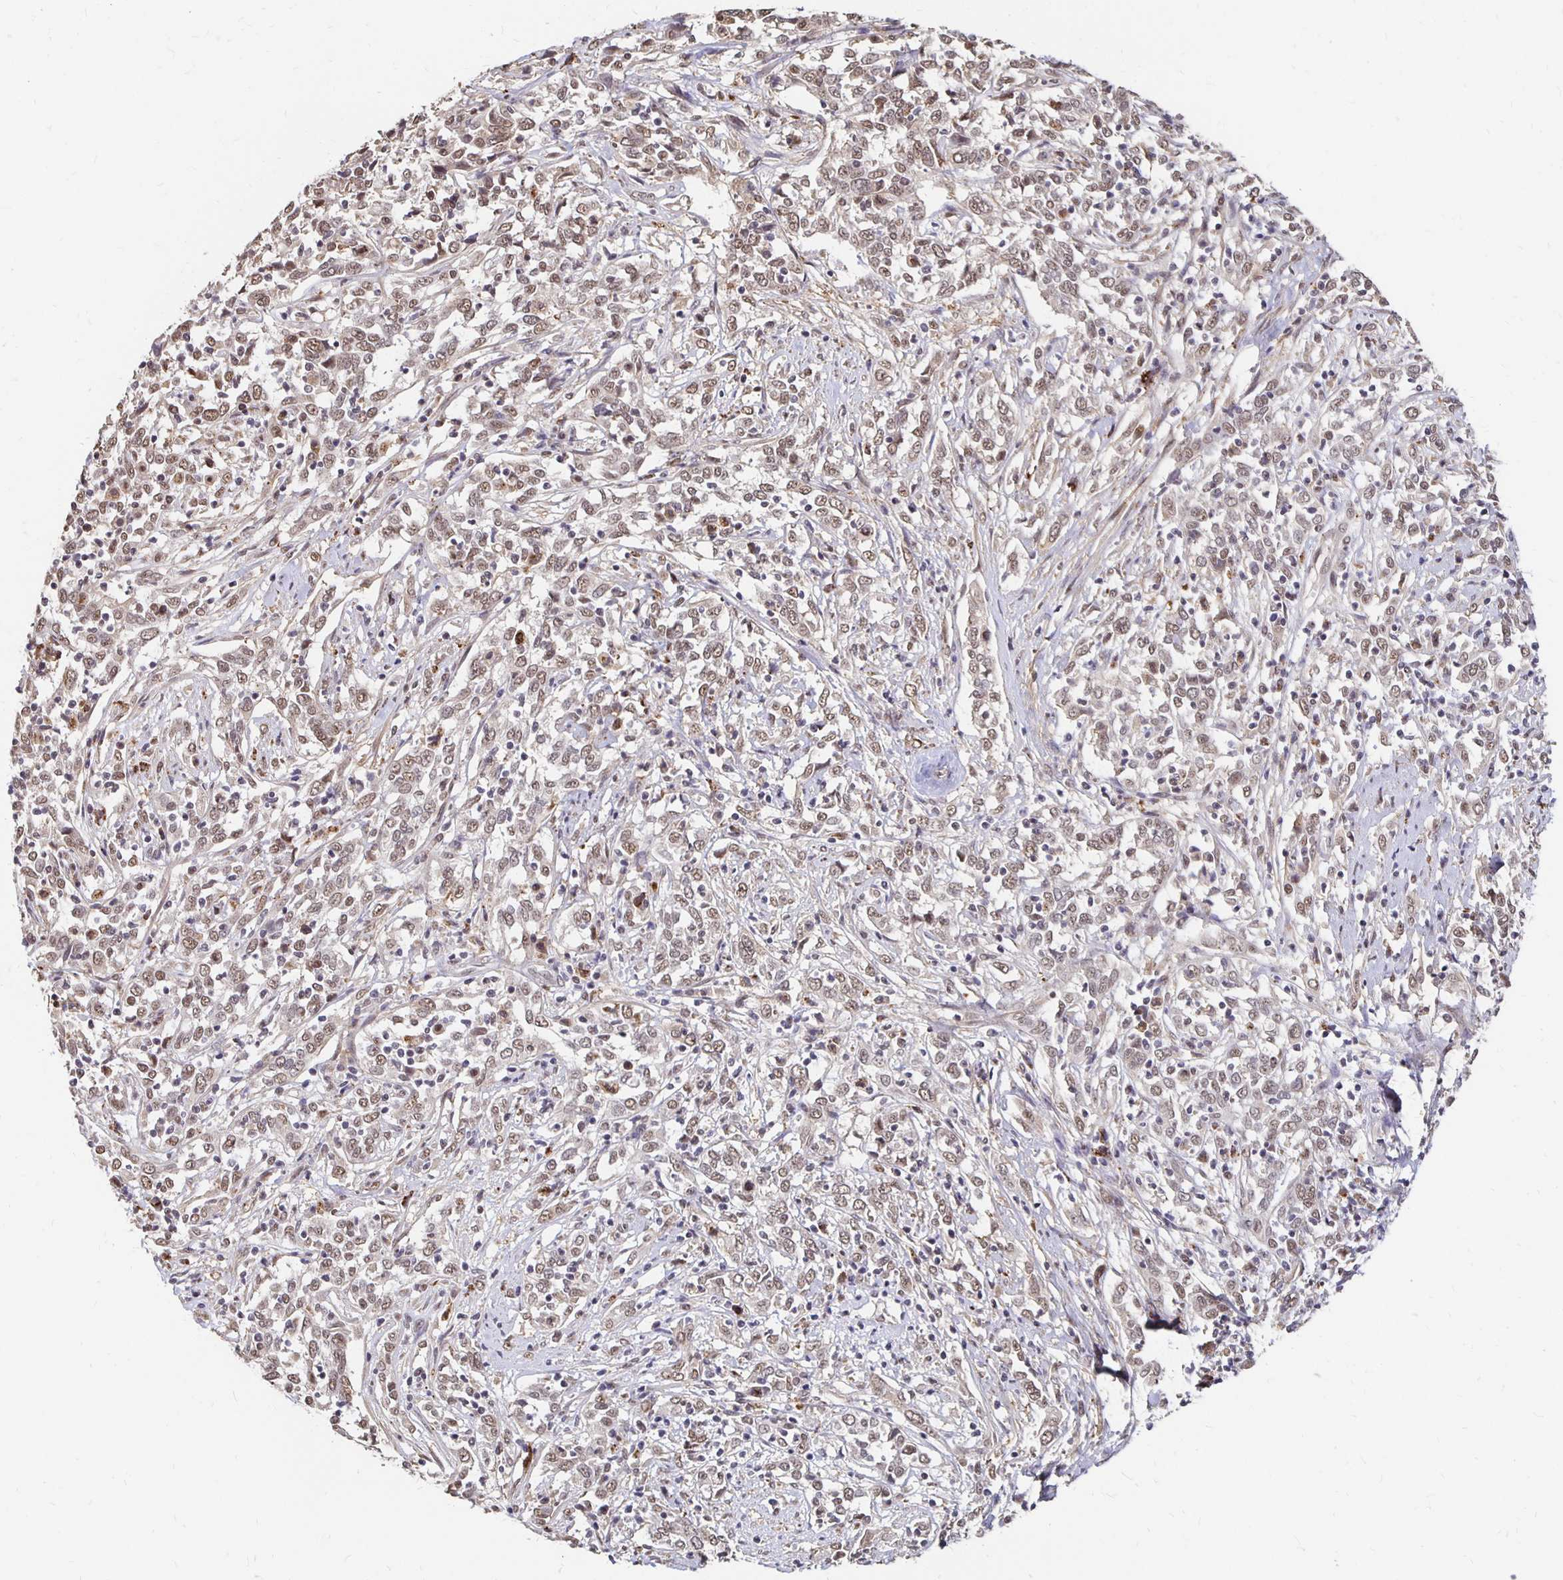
{"staining": {"intensity": "moderate", "quantity": ">75%", "location": "nuclear"}, "tissue": "cervical cancer", "cell_type": "Tumor cells", "image_type": "cancer", "snomed": [{"axis": "morphology", "description": "Adenocarcinoma, NOS"}, {"axis": "topography", "description": "Cervix"}], "caption": "Immunohistochemical staining of adenocarcinoma (cervical) reveals medium levels of moderate nuclear expression in about >75% of tumor cells.", "gene": "CLASRP", "patient": {"sex": "female", "age": 40}}